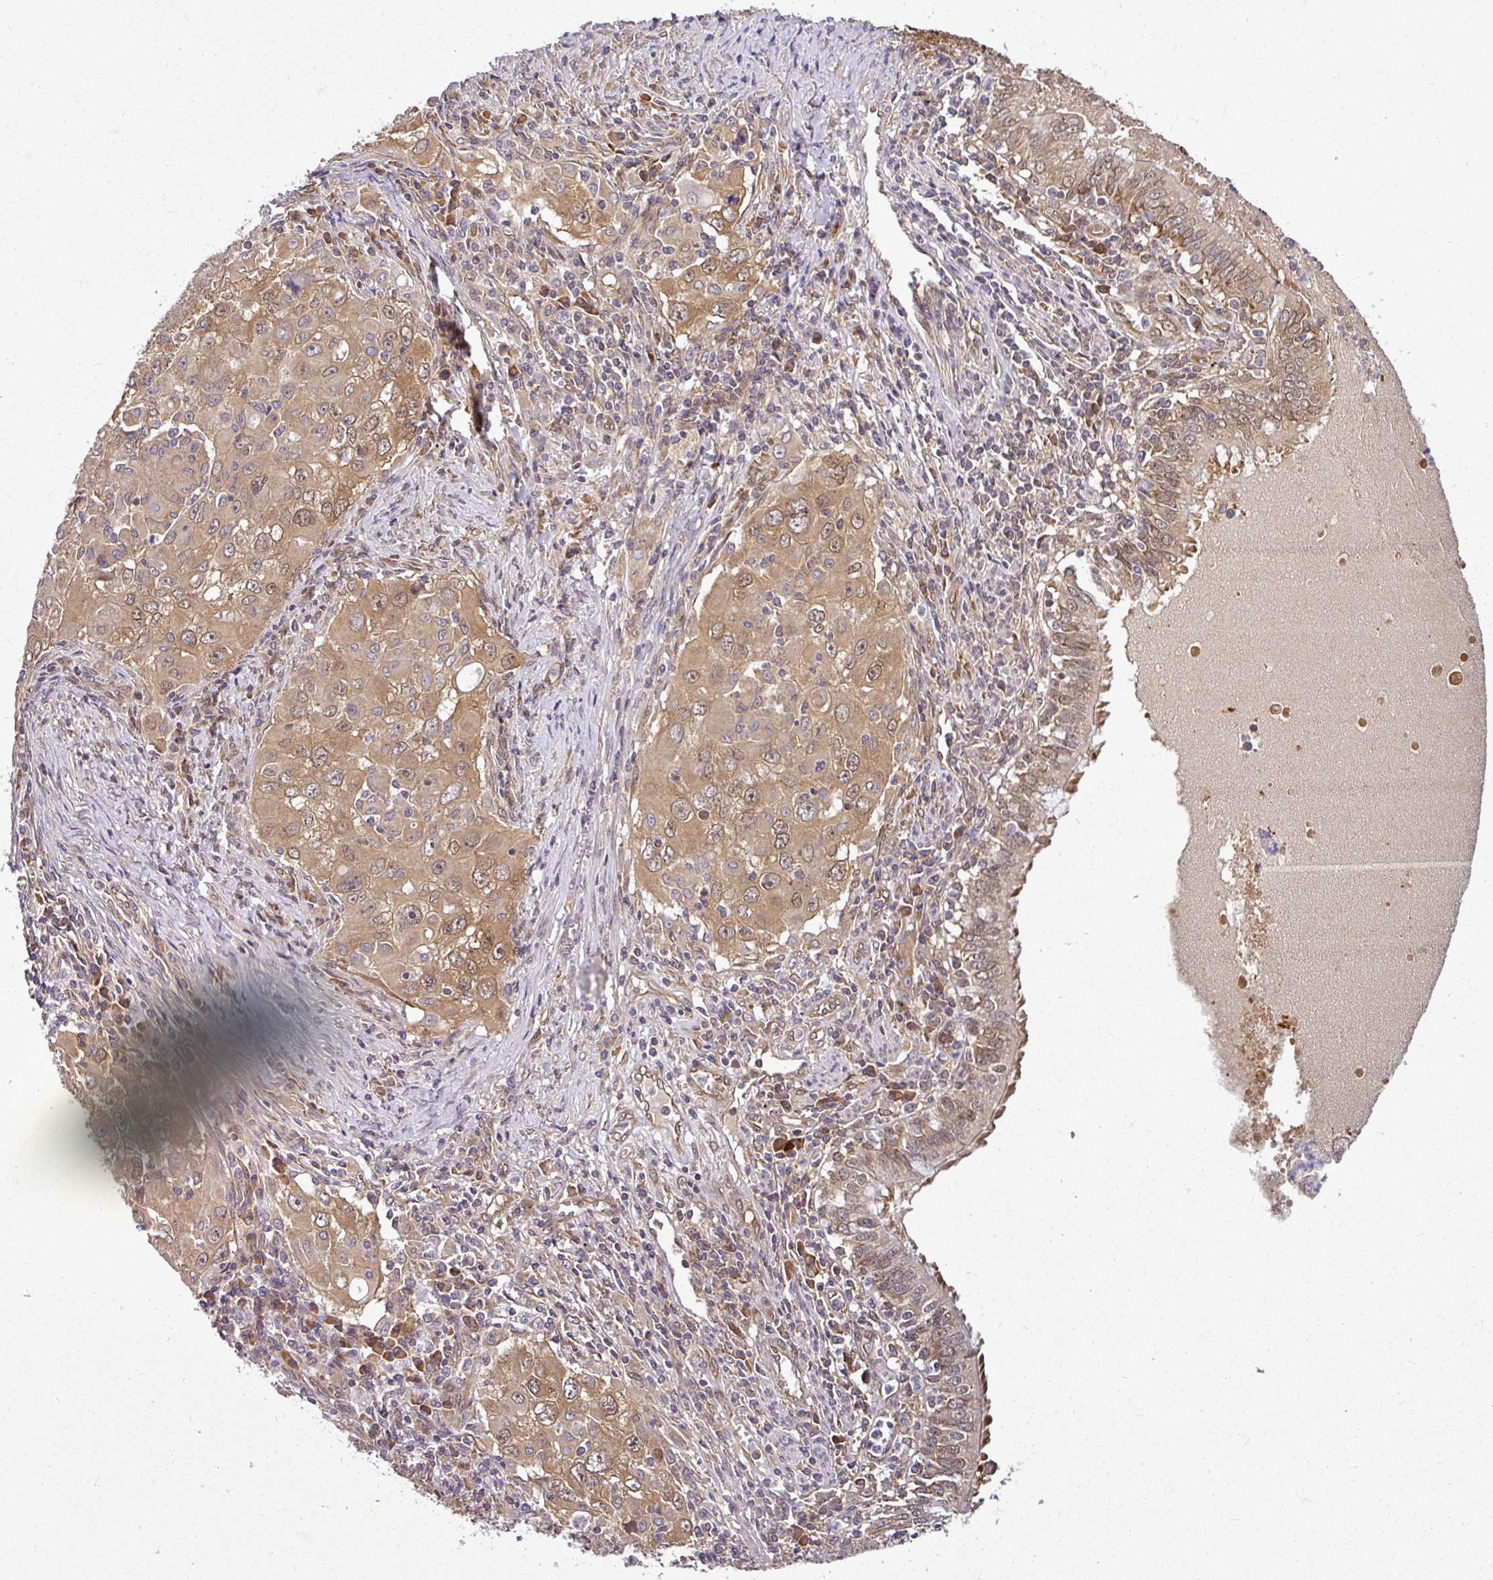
{"staining": {"intensity": "moderate", "quantity": ">75%", "location": "cytoplasmic/membranous,nuclear"}, "tissue": "lung cancer", "cell_type": "Tumor cells", "image_type": "cancer", "snomed": [{"axis": "morphology", "description": "Adenocarcinoma, NOS"}, {"axis": "morphology", "description": "Adenocarcinoma, metastatic, NOS"}, {"axis": "topography", "description": "Lymph node"}, {"axis": "topography", "description": "Lung"}], "caption": "Immunohistochemical staining of human lung cancer (adenocarcinoma) reveals moderate cytoplasmic/membranous and nuclear protein positivity in approximately >75% of tumor cells.", "gene": "RBM4B", "patient": {"sex": "female", "age": 42}}